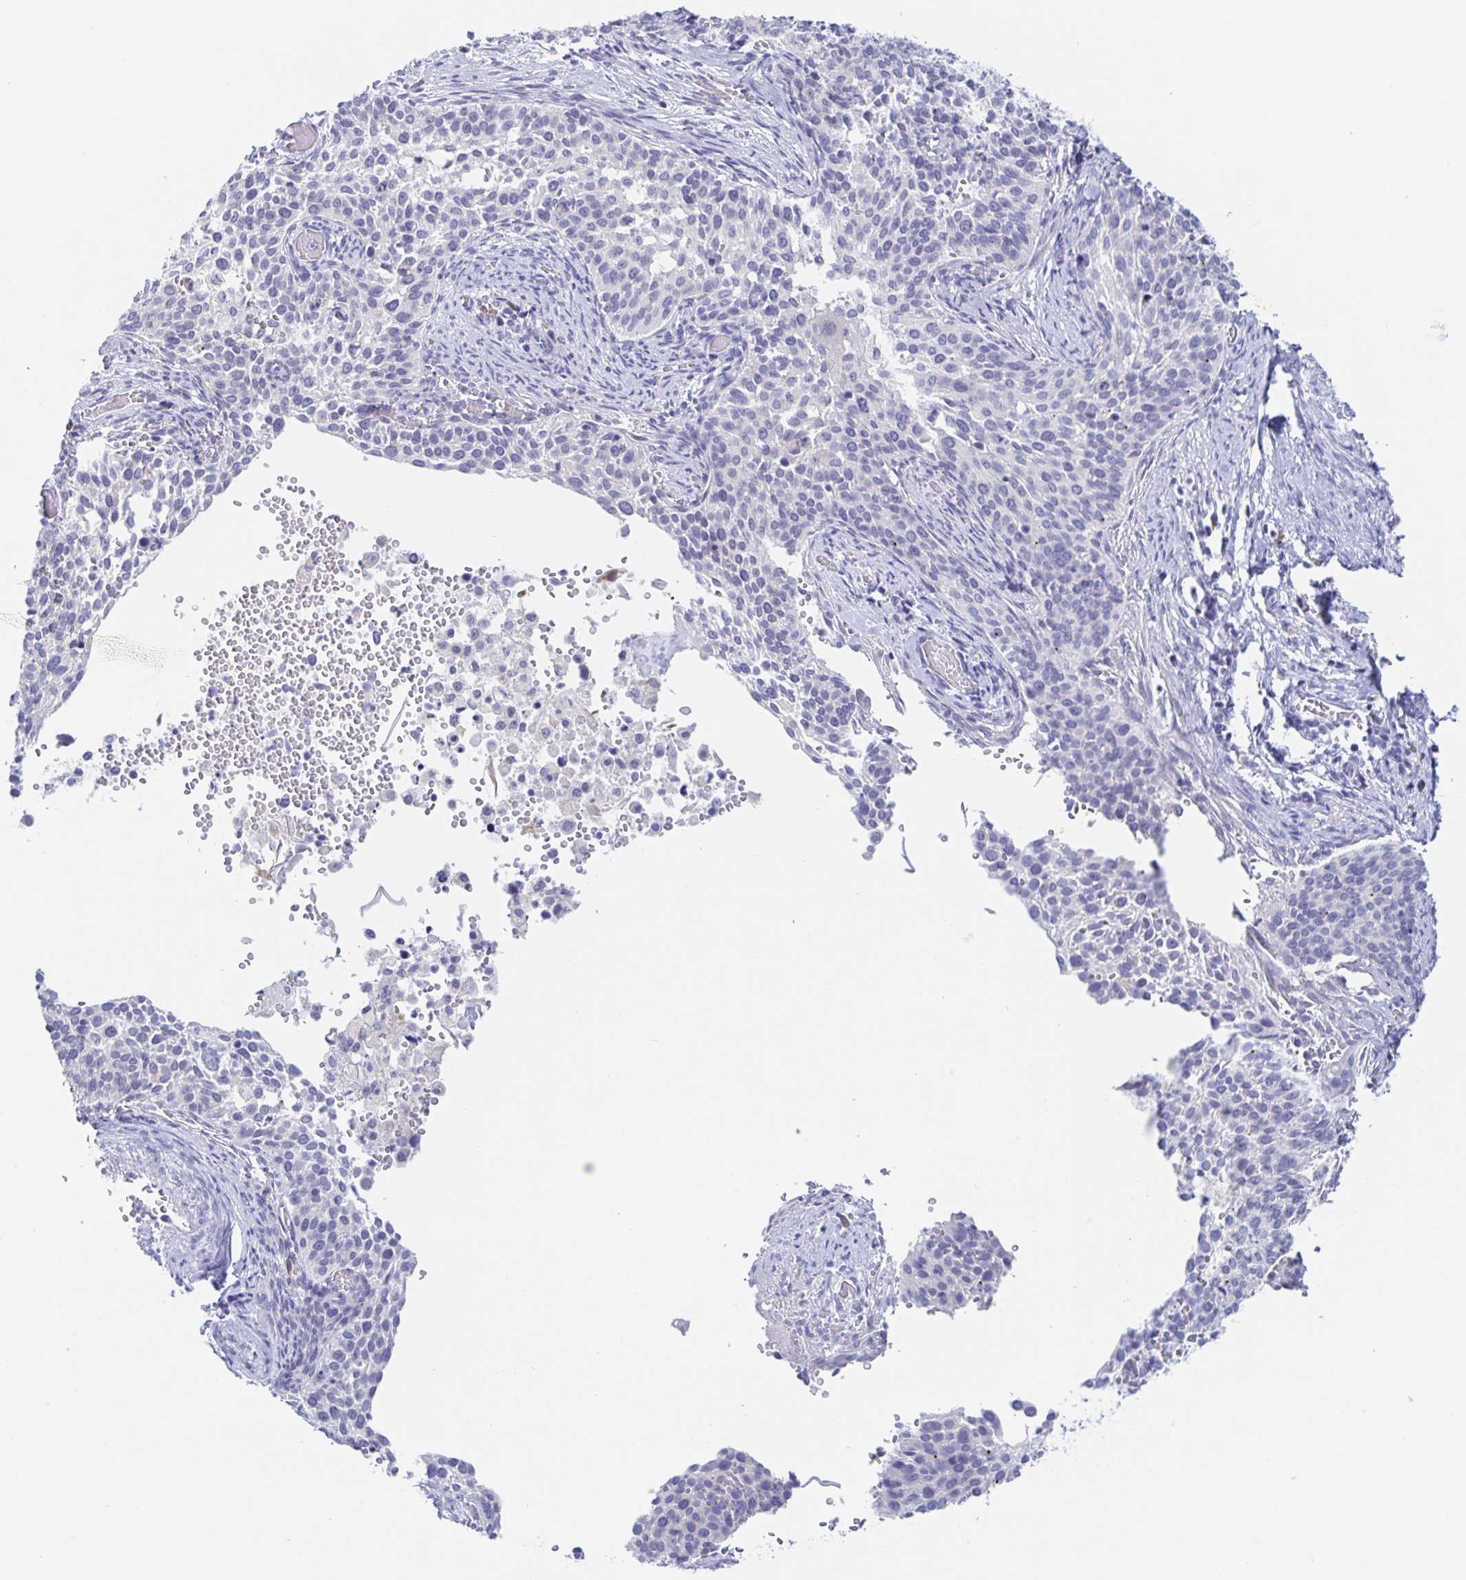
{"staining": {"intensity": "negative", "quantity": "none", "location": "none"}, "tissue": "cervical cancer", "cell_type": "Tumor cells", "image_type": "cancer", "snomed": [{"axis": "morphology", "description": "Squamous cell carcinoma, NOS"}, {"axis": "topography", "description": "Cervix"}], "caption": "Immunohistochemistry (IHC) image of neoplastic tissue: cervical cancer (squamous cell carcinoma) stained with DAB shows no significant protein staining in tumor cells. (Immunohistochemistry, brightfield microscopy, high magnification).", "gene": "SIAH3", "patient": {"sex": "female", "age": 44}}